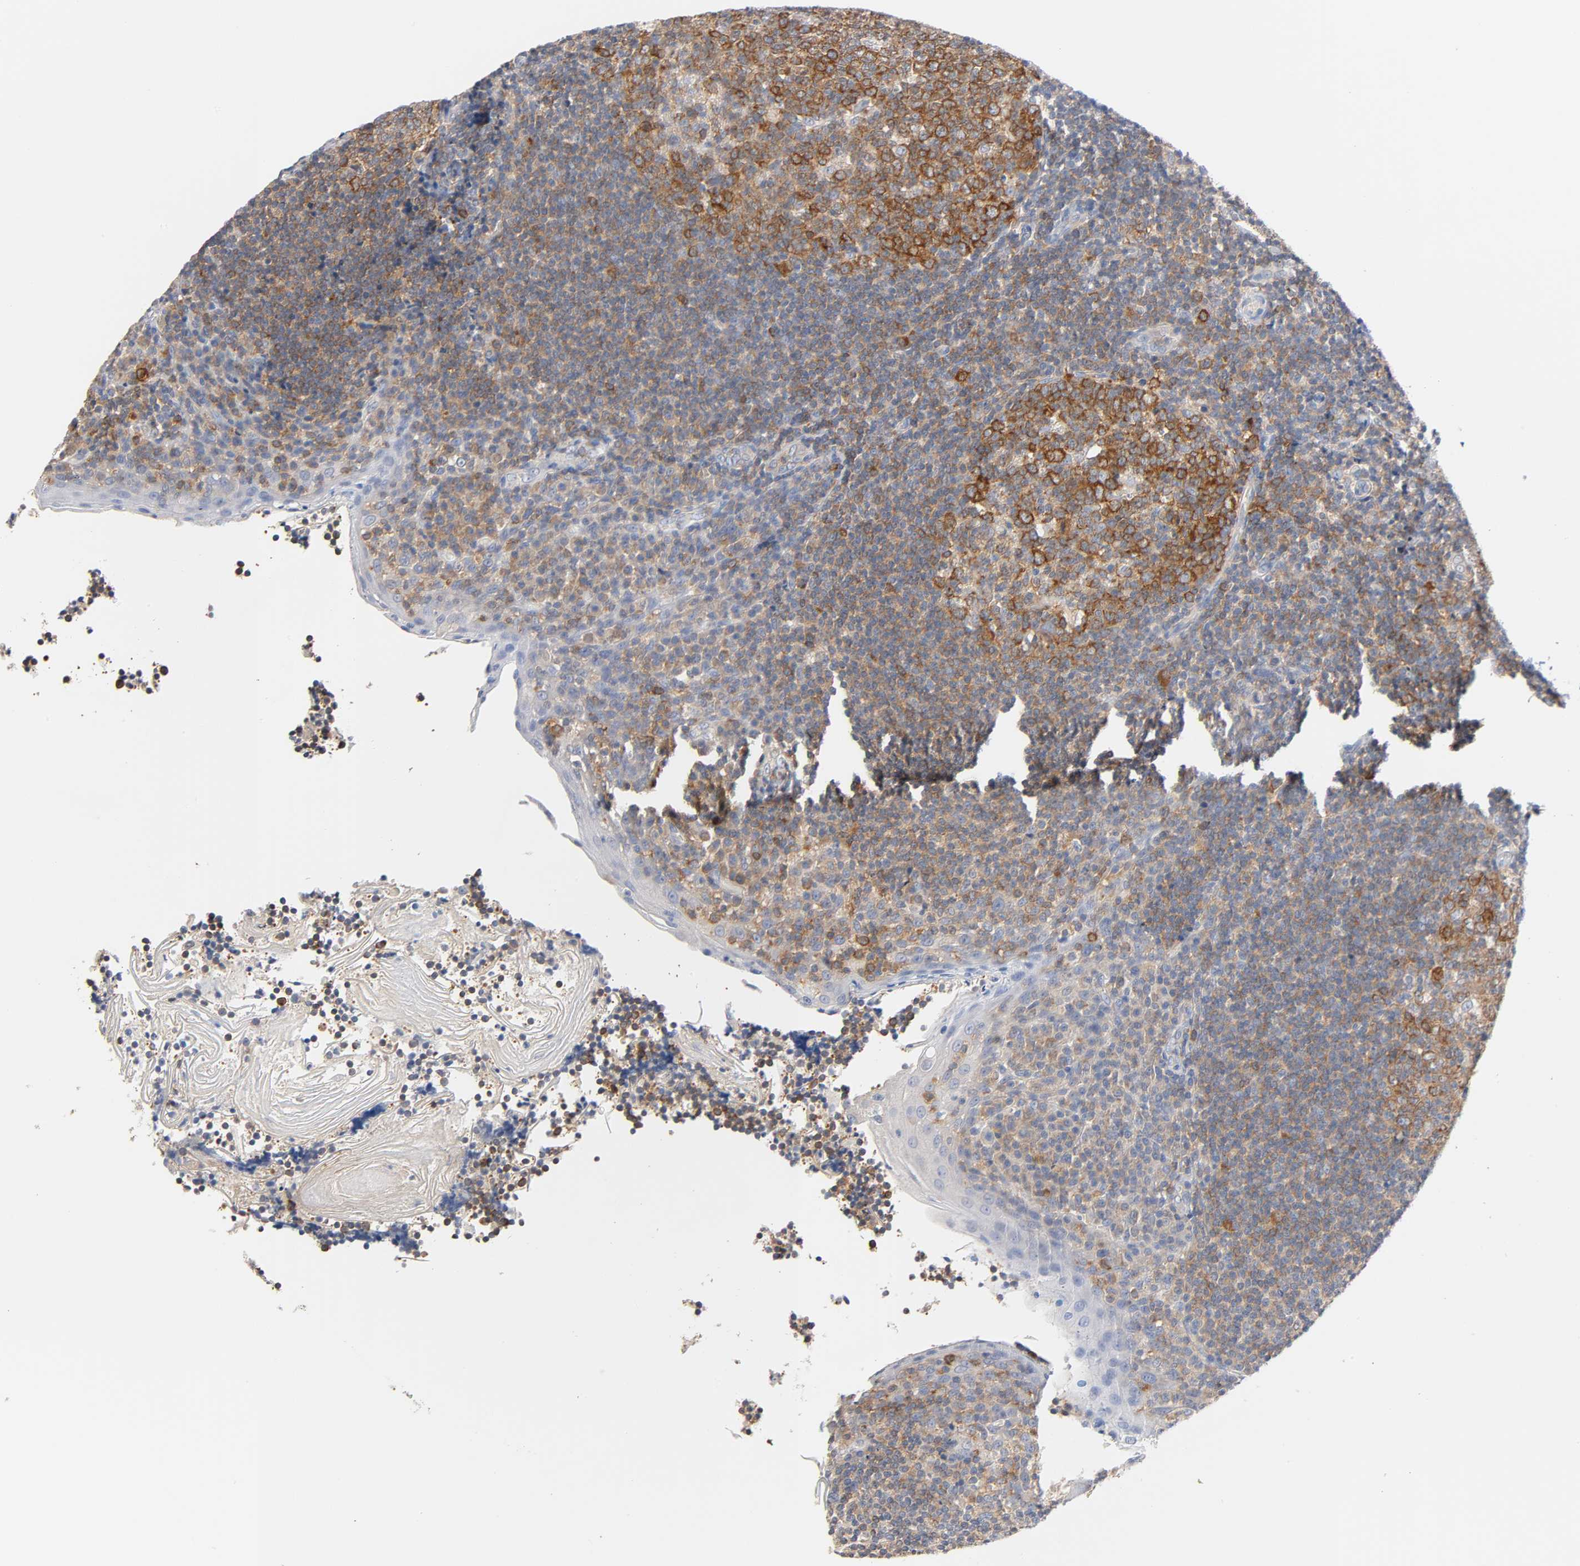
{"staining": {"intensity": "strong", "quantity": ">75%", "location": "cytoplasmic/membranous"}, "tissue": "tonsil", "cell_type": "Germinal center cells", "image_type": "normal", "snomed": [{"axis": "morphology", "description": "Normal tissue, NOS"}, {"axis": "topography", "description": "Tonsil"}], "caption": "The photomicrograph demonstrates staining of normal tonsil, revealing strong cytoplasmic/membranous protein expression (brown color) within germinal center cells.", "gene": "MALT1", "patient": {"sex": "male", "age": 31}}